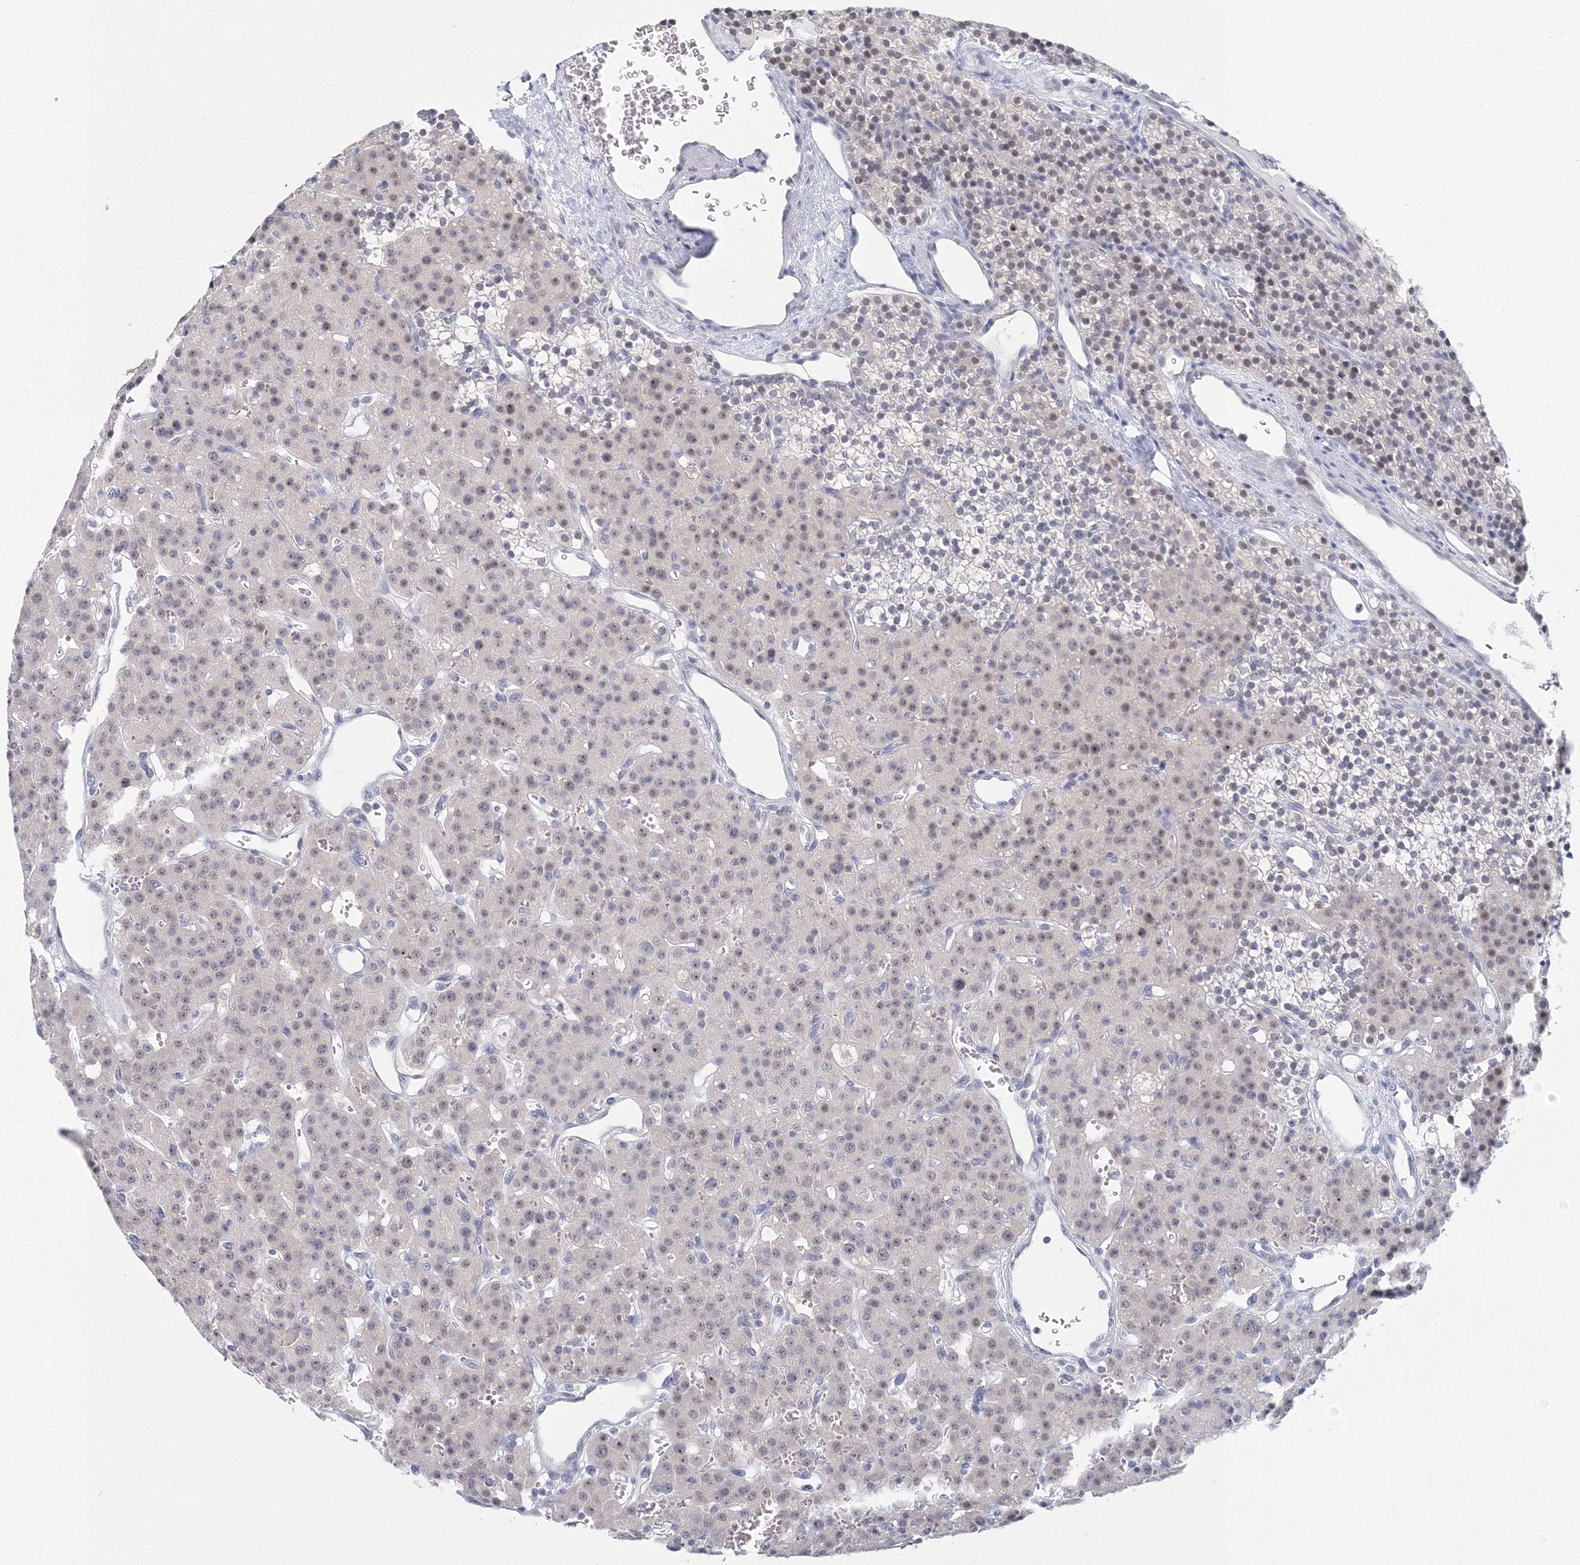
{"staining": {"intensity": "weak", "quantity": "<25%", "location": "nuclear"}, "tissue": "parathyroid gland", "cell_type": "Glandular cells", "image_type": "normal", "snomed": [{"axis": "morphology", "description": "Normal tissue, NOS"}, {"axis": "morphology", "description": "Adenoma, NOS"}, {"axis": "topography", "description": "Parathyroid gland"}], "caption": "DAB immunohistochemical staining of benign human parathyroid gland displays no significant expression in glandular cells. The staining was performed using DAB to visualize the protein expression in brown, while the nuclei were stained in blue with hematoxylin (Magnification: 20x).", "gene": "VSIG1", "patient": {"sex": "female", "age": 81}}